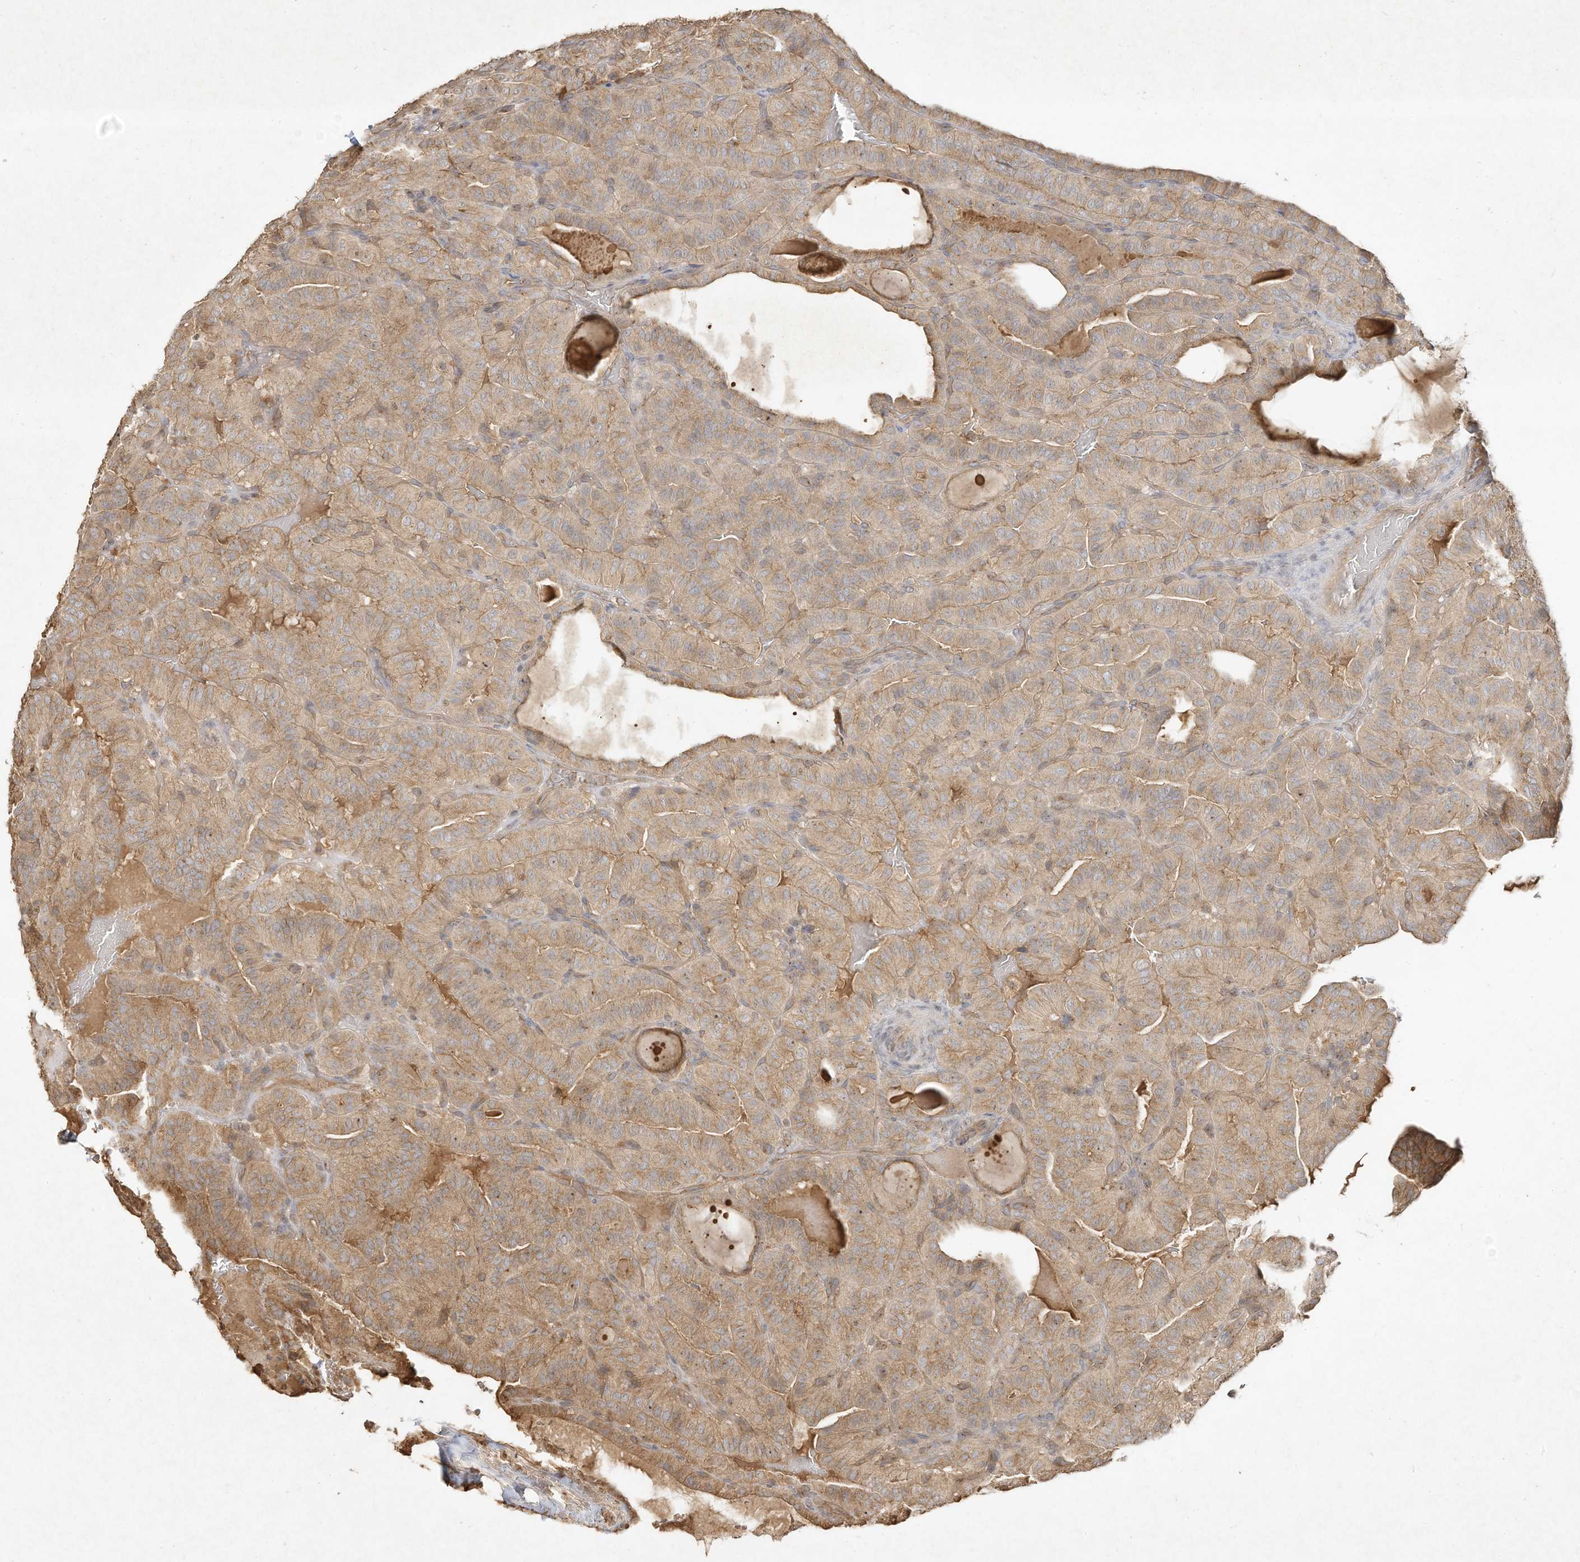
{"staining": {"intensity": "weak", "quantity": ">75%", "location": "cytoplasmic/membranous"}, "tissue": "thyroid cancer", "cell_type": "Tumor cells", "image_type": "cancer", "snomed": [{"axis": "morphology", "description": "Papillary adenocarcinoma, NOS"}, {"axis": "topography", "description": "Thyroid gland"}], "caption": "Protein expression analysis of thyroid papillary adenocarcinoma reveals weak cytoplasmic/membranous positivity in about >75% of tumor cells.", "gene": "DYNC1I2", "patient": {"sex": "male", "age": 77}}